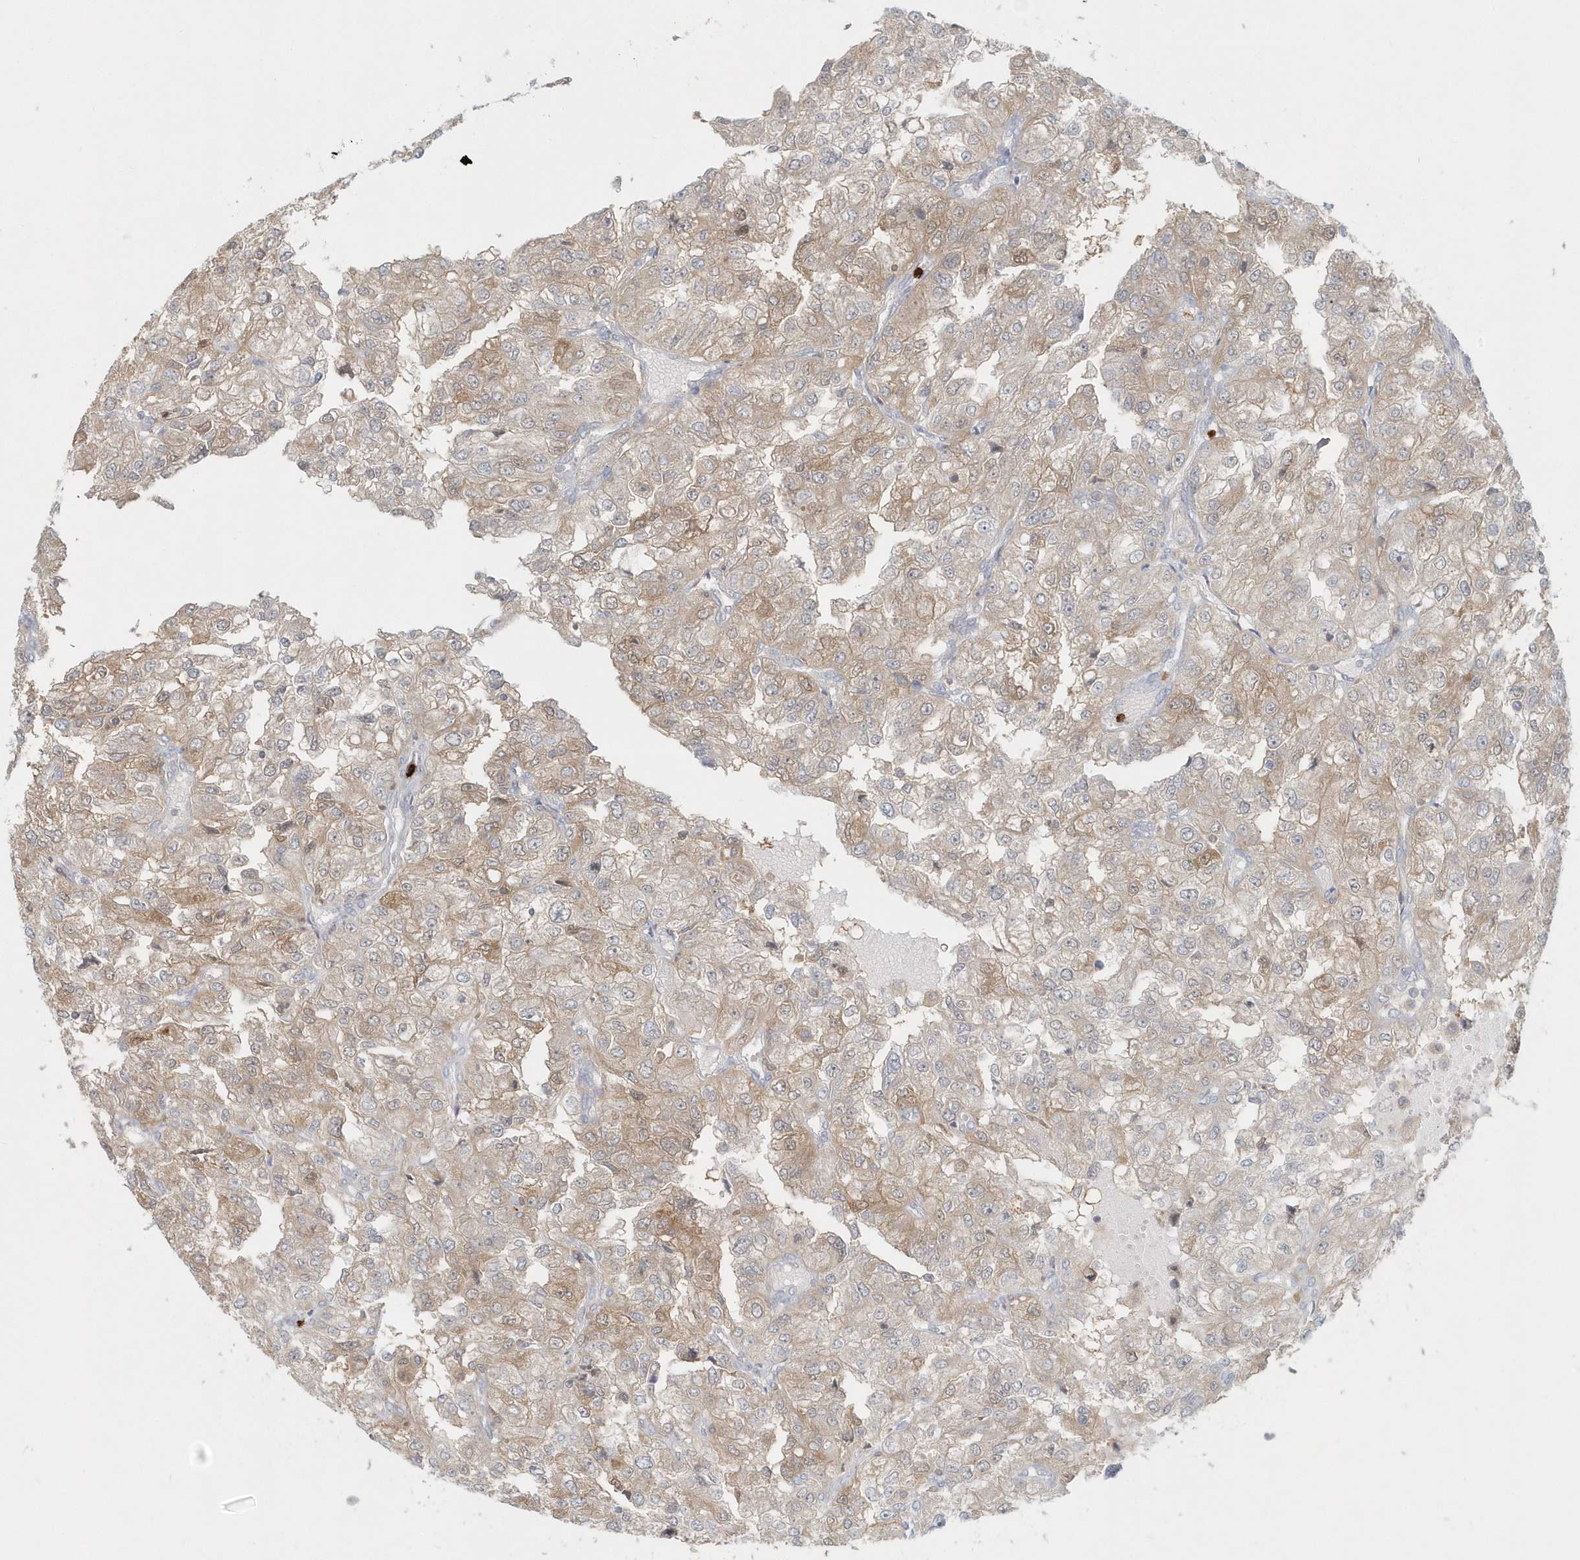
{"staining": {"intensity": "weak", "quantity": ">75%", "location": "cytoplasmic/membranous"}, "tissue": "renal cancer", "cell_type": "Tumor cells", "image_type": "cancer", "snomed": [{"axis": "morphology", "description": "Adenocarcinoma, NOS"}, {"axis": "topography", "description": "Kidney"}], "caption": "Tumor cells demonstrate low levels of weak cytoplasmic/membranous staining in about >75% of cells in human adenocarcinoma (renal).", "gene": "RNF7", "patient": {"sex": "female", "age": 54}}